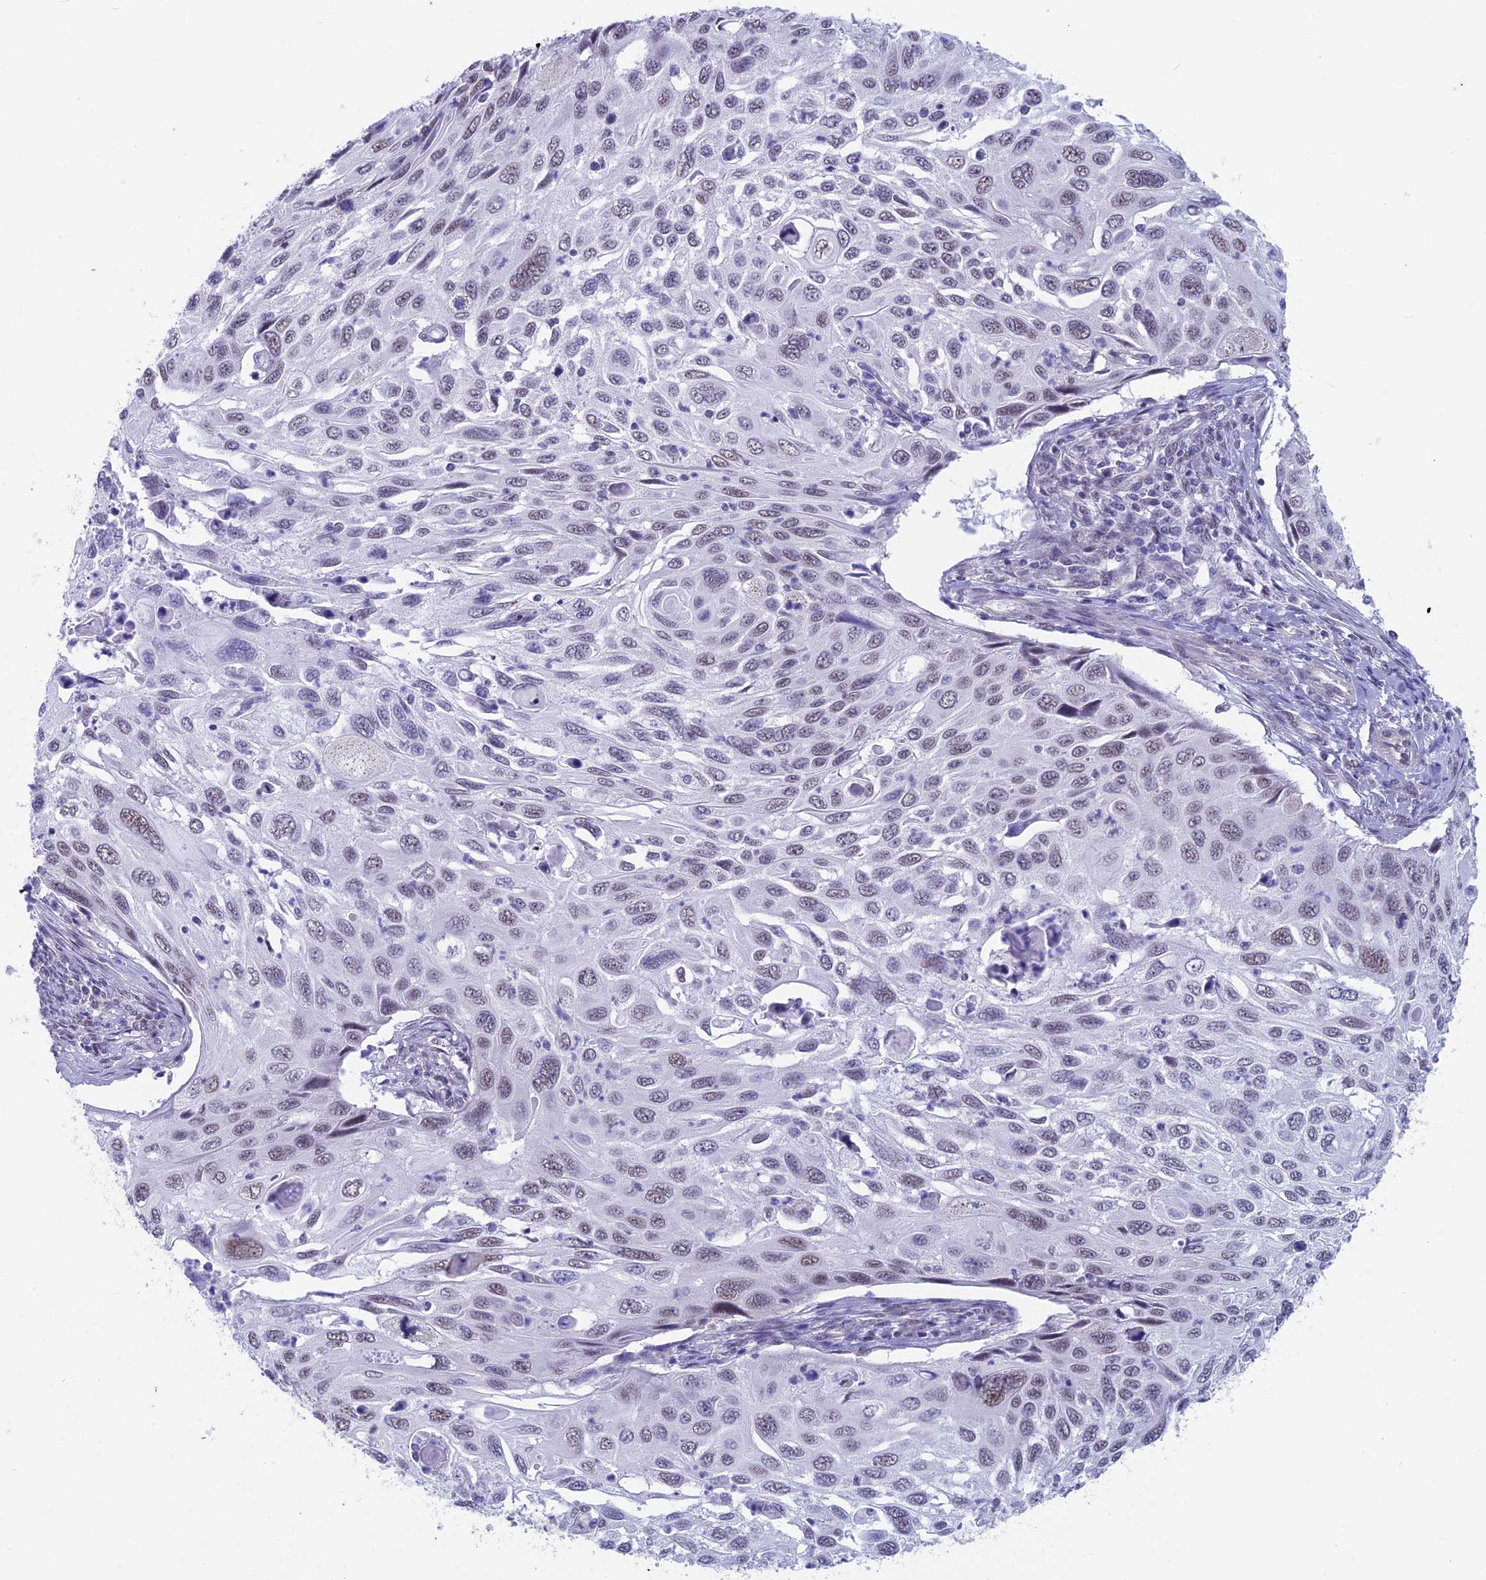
{"staining": {"intensity": "weak", "quantity": "<25%", "location": "nuclear"}, "tissue": "cervical cancer", "cell_type": "Tumor cells", "image_type": "cancer", "snomed": [{"axis": "morphology", "description": "Squamous cell carcinoma, NOS"}, {"axis": "topography", "description": "Cervix"}], "caption": "High magnification brightfield microscopy of cervical cancer (squamous cell carcinoma) stained with DAB (brown) and counterstained with hematoxylin (blue): tumor cells show no significant staining. (DAB (3,3'-diaminobenzidine) immunohistochemistry, high magnification).", "gene": "SRSF5", "patient": {"sex": "female", "age": 70}}